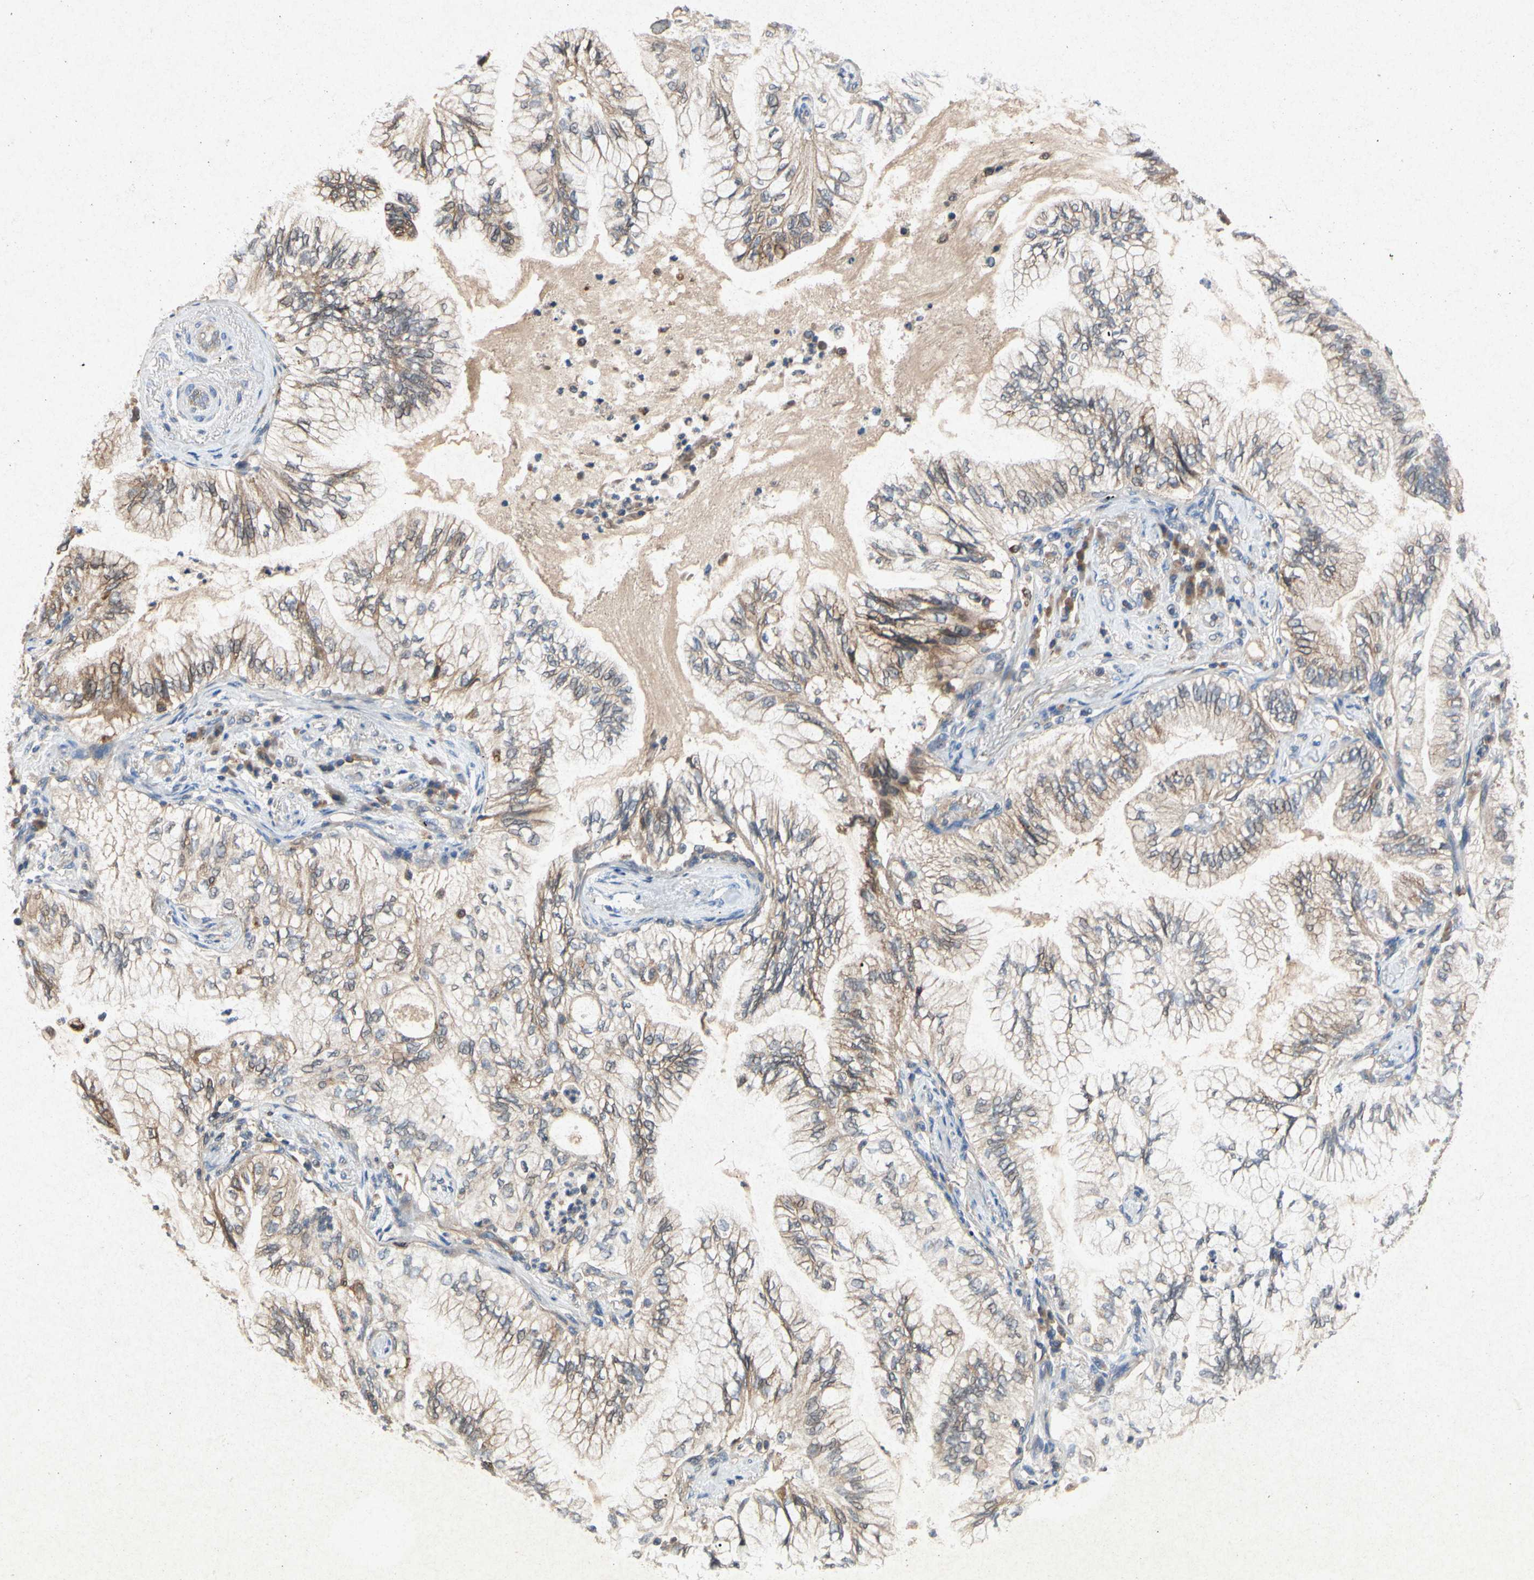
{"staining": {"intensity": "moderate", "quantity": ">75%", "location": "cytoplasmic/membranous"}, "tissue": "lung cancer", "cell_type": "Tumor cells", "image_type": "cancer", "snomed": [{"axis": "morphology", "description": "Normal tissue, NOS"}, {"axis": "morphology", "description": "Adenocarcinoma, NOS"}, {"axis": "topography", "description": "Bronchus"}, {"axis": "topography", "description": "Lung"}], "caption": "Protein staining by IHC demonstrates moderate cytoplasmic/membranous staining in about >75% of tumor cells in lung cancer. The staining was performed using DAB to visualize the protein expression in brown, while the nuclei were stained in blue with hematoxylin (Magnification: 20x).", "gene": "RPS6KA1", "patient": {"sex": "female", "age": 70}}